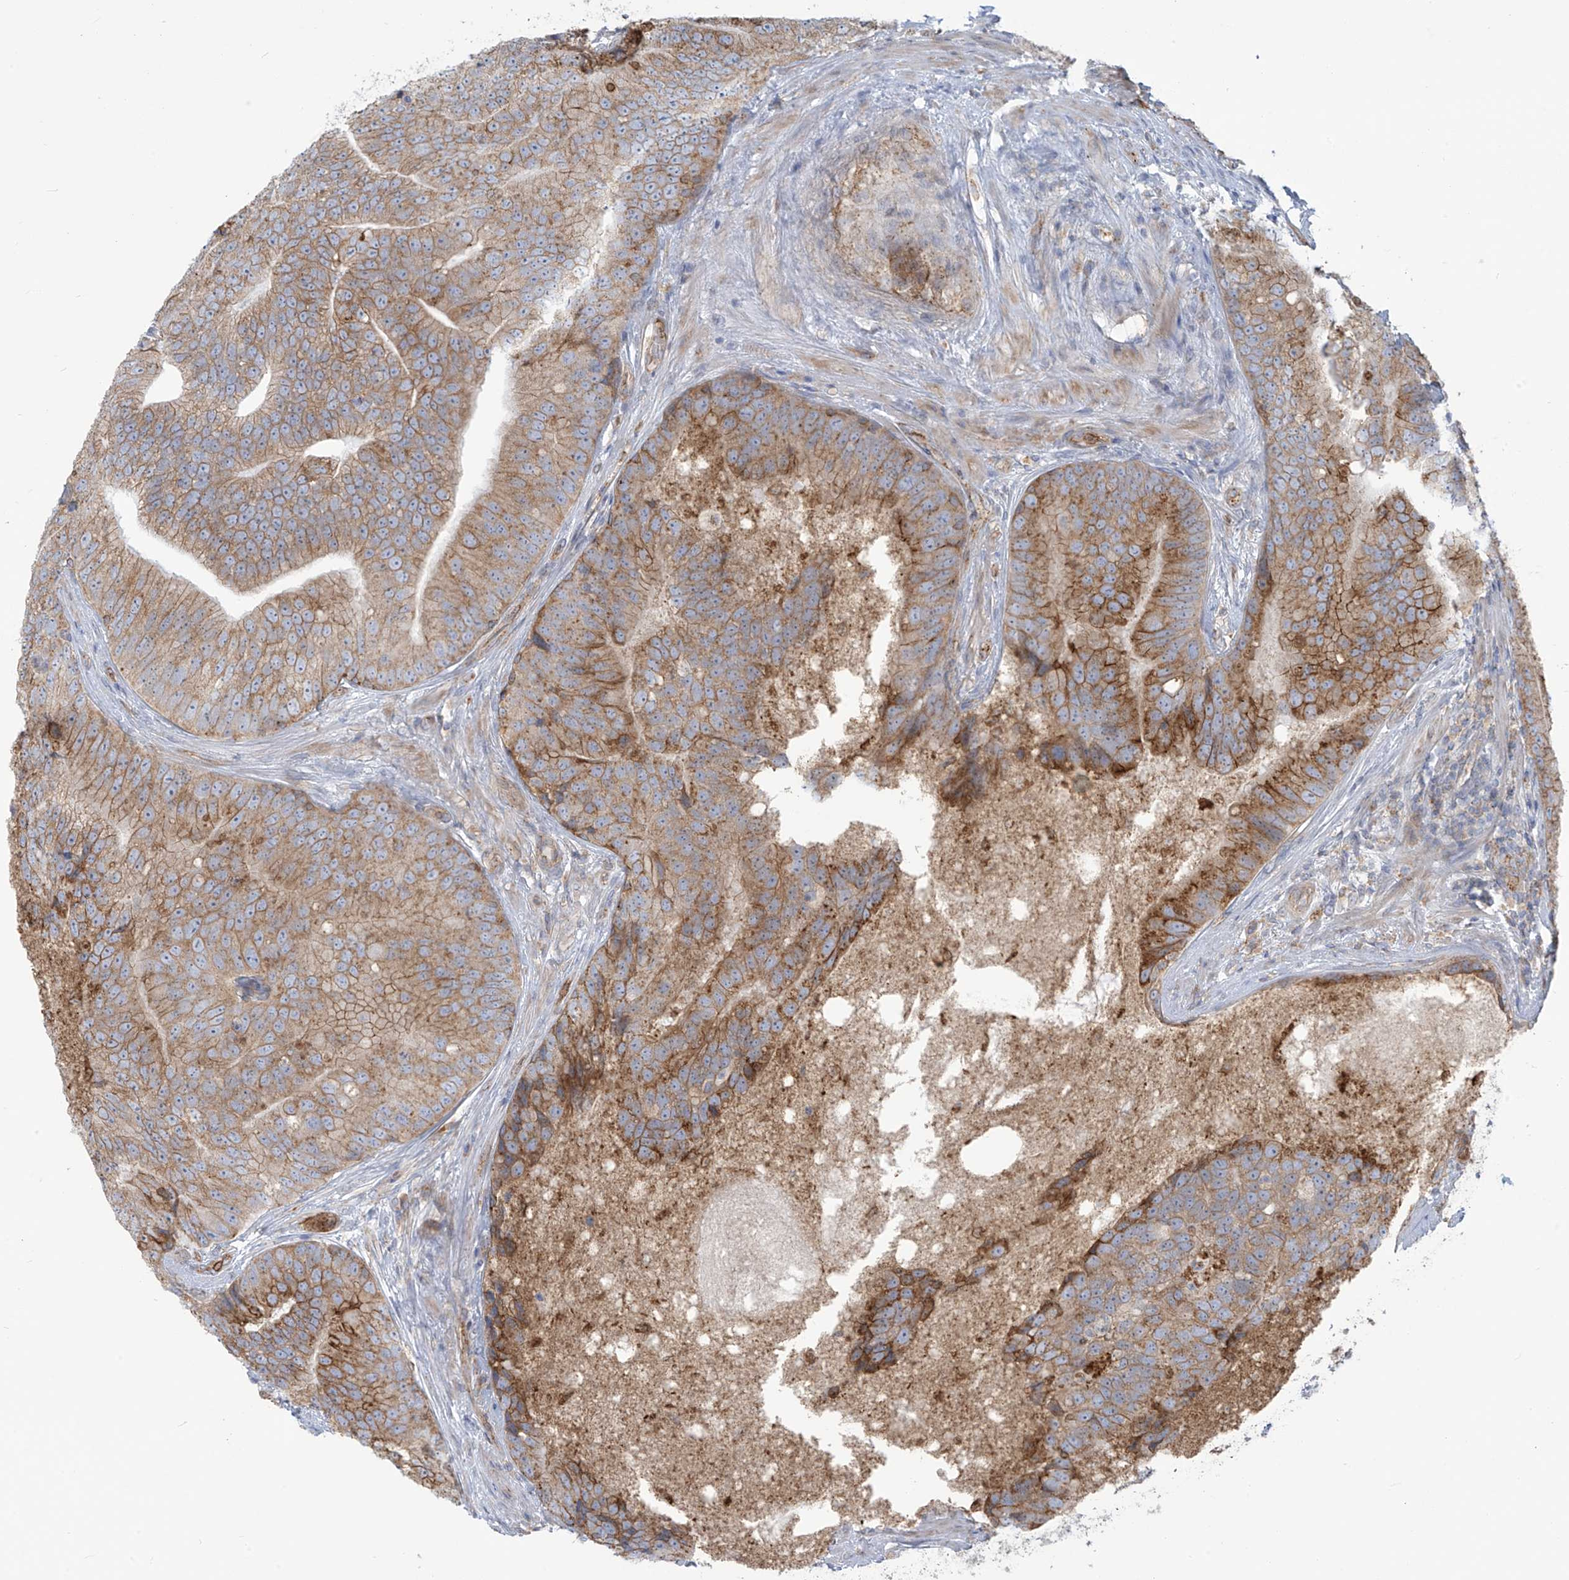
{"staining": {"intensity": "moderate", "quantity": ">75%", "location": "cytoplasmic/membranous"}, "tissue": "prostate cancer", "cell_type": "Tumor cells", "image_type": "cancer", "snomed": [{"axis": "morphology", "description": "Adenocarcinoma, High grade"}, {"axis": "topography", "description": "Prostate"}], "caption": "Human prostate adenocarcinoma (high-grade) stained with a protein marker exhibits moderate staining in tumor cells.", "gene": "LZTS3", "patient": {"sex": "male", "age": 70}}